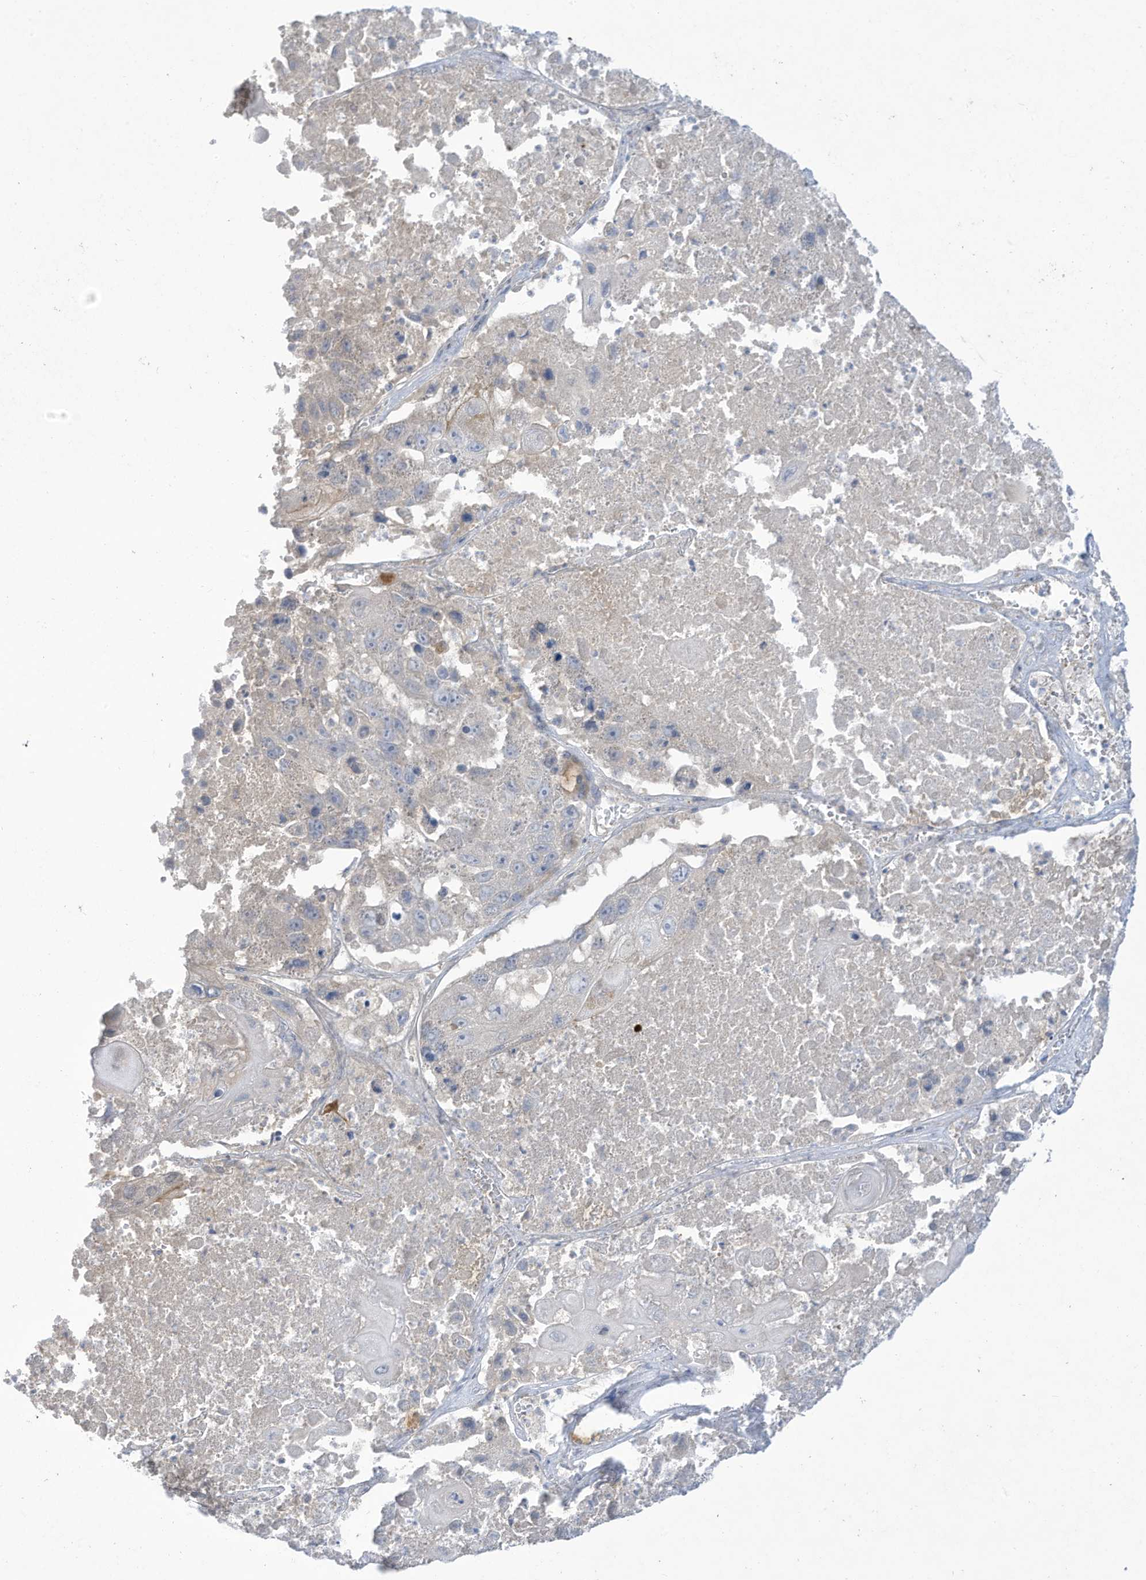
{"staining": {"intensity": "negative", "quantity": "none", "location": "none"}, "tissue": "lung cancer", "cell_type": "Tumor cells", "image_type": "cancer", "snomed": [{"axis": "morphology", "description": "Squamous cell carcinoma, NOS"}, {"axis": "topography", "description": "Lung"}], "caption": "There is no significant positivity in tumor cells of lung cancer (squamous cell carcinoma).", "gene": "LRRN2", "patient": {"sex": "male", "age": 61}}